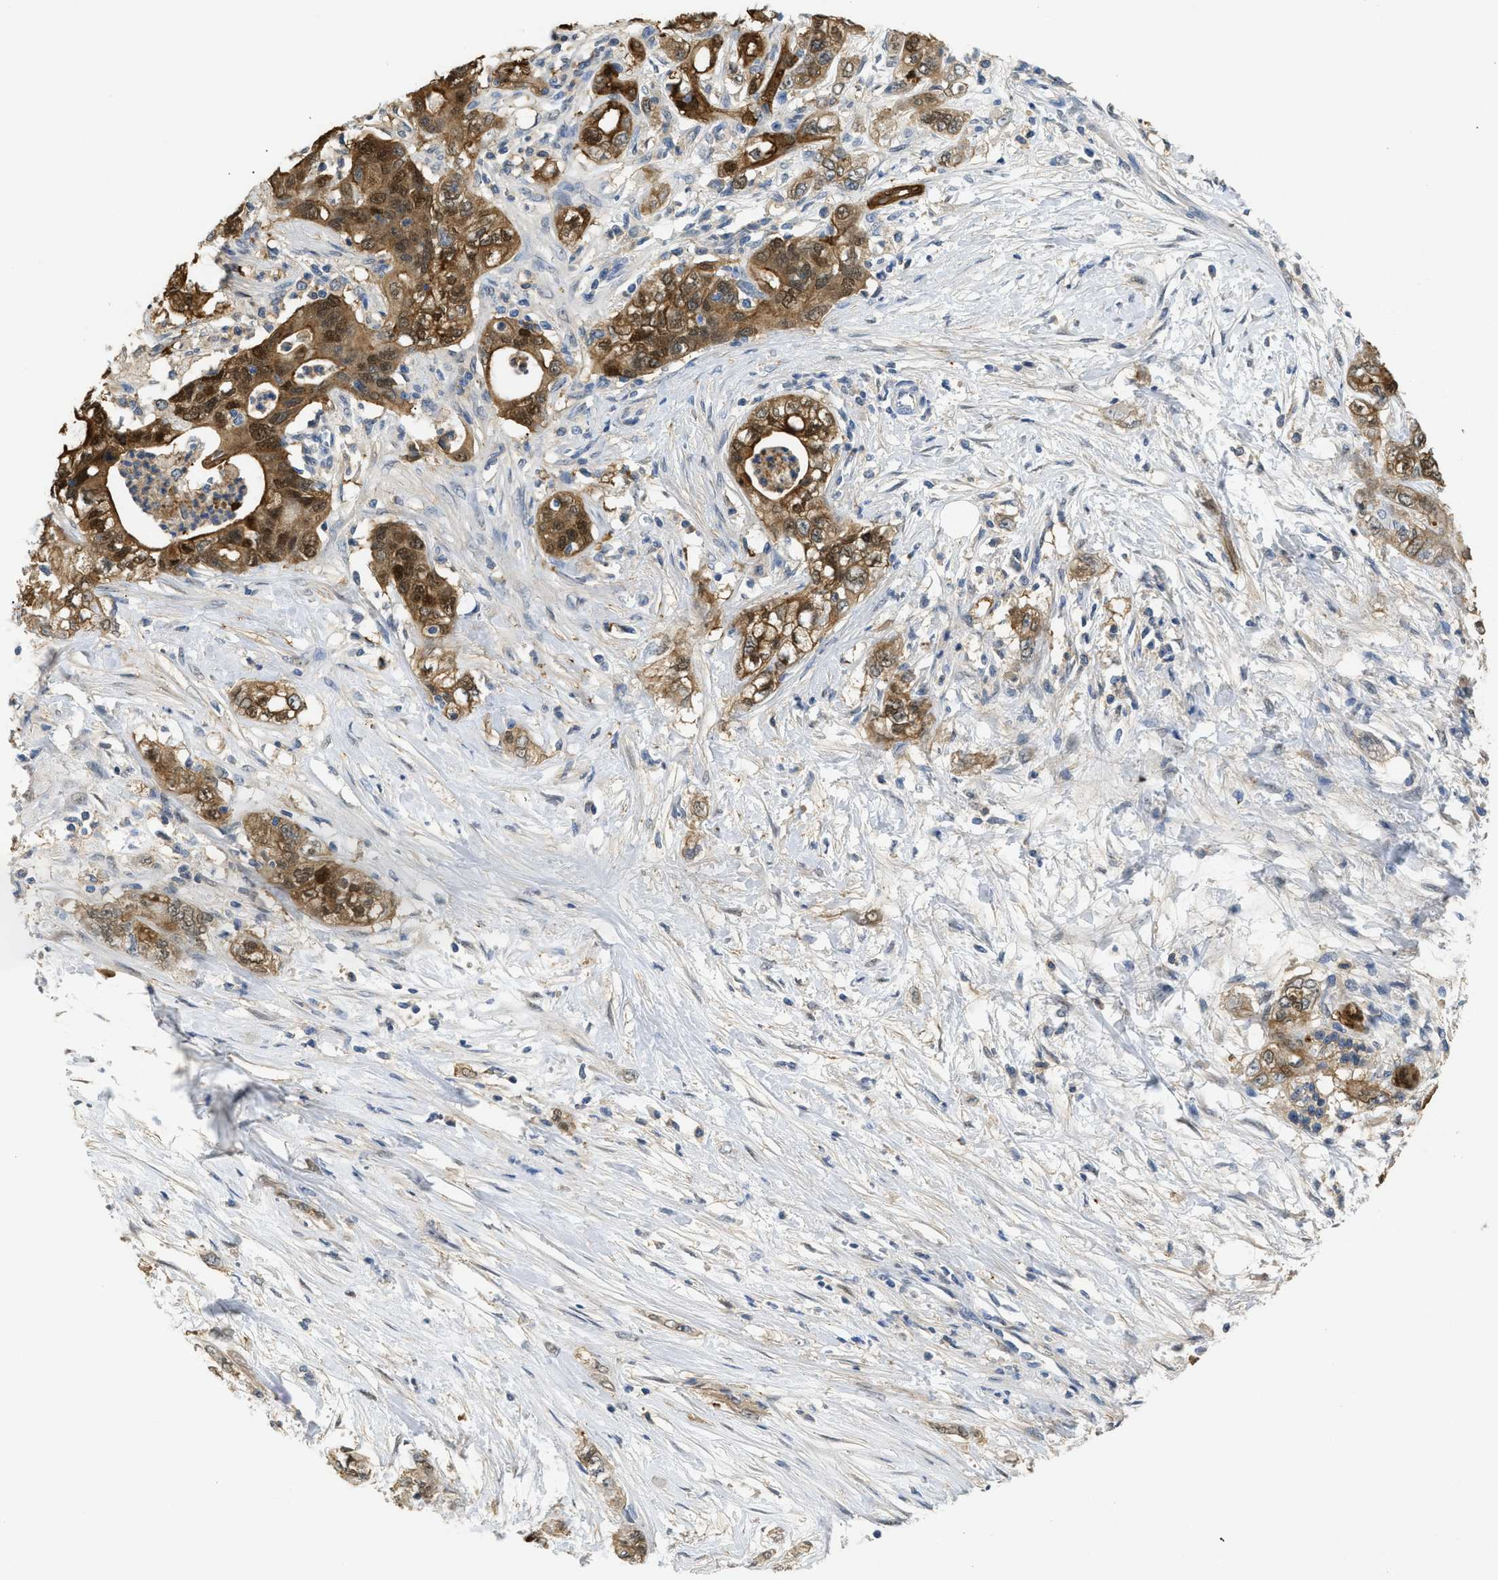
{"staining": {"intensity": "moderate", "quantity": ">75%", "location": "cytoplasmic/membranous,nuclear"}, "tissue": "pancreatic cancer", "cell_type": "Tumor cells", "image_type": "cancer", "snomed": [{"axis": "morphology", "description": "Adenocarcinoma, NOS"}, {"axis": "topography", "description": "Pancreas"}], "caption": "The histopathology image displays a brown stain indicating the presence of a protein in the cytoplasmic/membranous and nuclear of tumor cells in pancreatic adenocarcinoma. The protein is shown in brown color, while the nuclei are stained blue.", "gene": "ANXA4", "patient": {"sex": "male", "age": 70}}